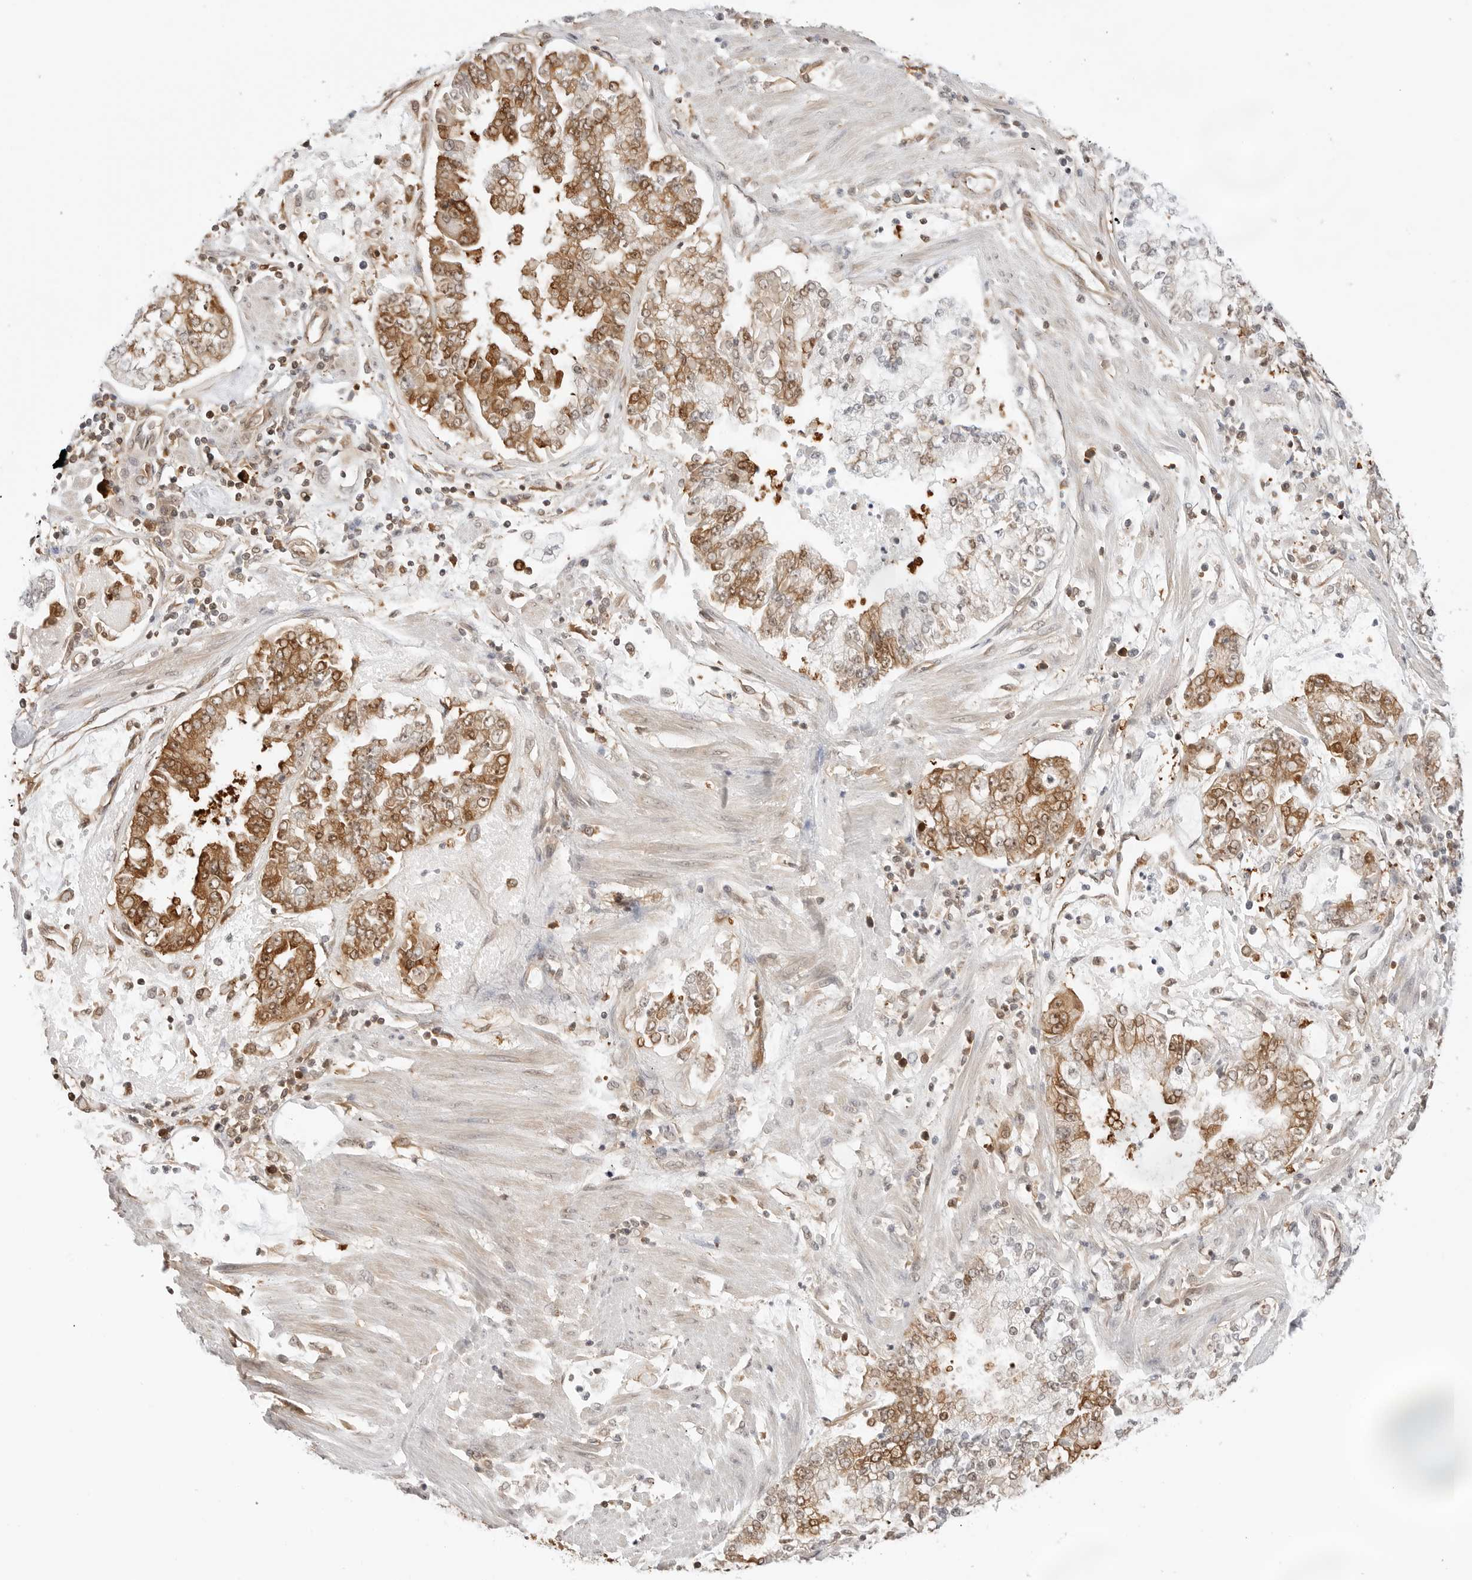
{"staining": {"intensity": "moderate", "quantity": "25%-75%", "location": "cytoplasmic/membranous,nuclear"}, "tissue": "stomach cancer", "cell_type": "Tumor cells", "image_type": "cancer", "snomed": [{"axis": "morphology", "description": "Adenocarcinoma, NOS"}, {"axis": "topography", "description": "Stomach"}], "caption": "This image reveals immunohistochemistry (IHC) staining of stomach cancer, with medium moderate cytoplasmic/membranous and nuclear expression in approximately 25%-75% of tumor cells.", "gene": "NUDC", "patient": {"sex": "male", "age": 76}}